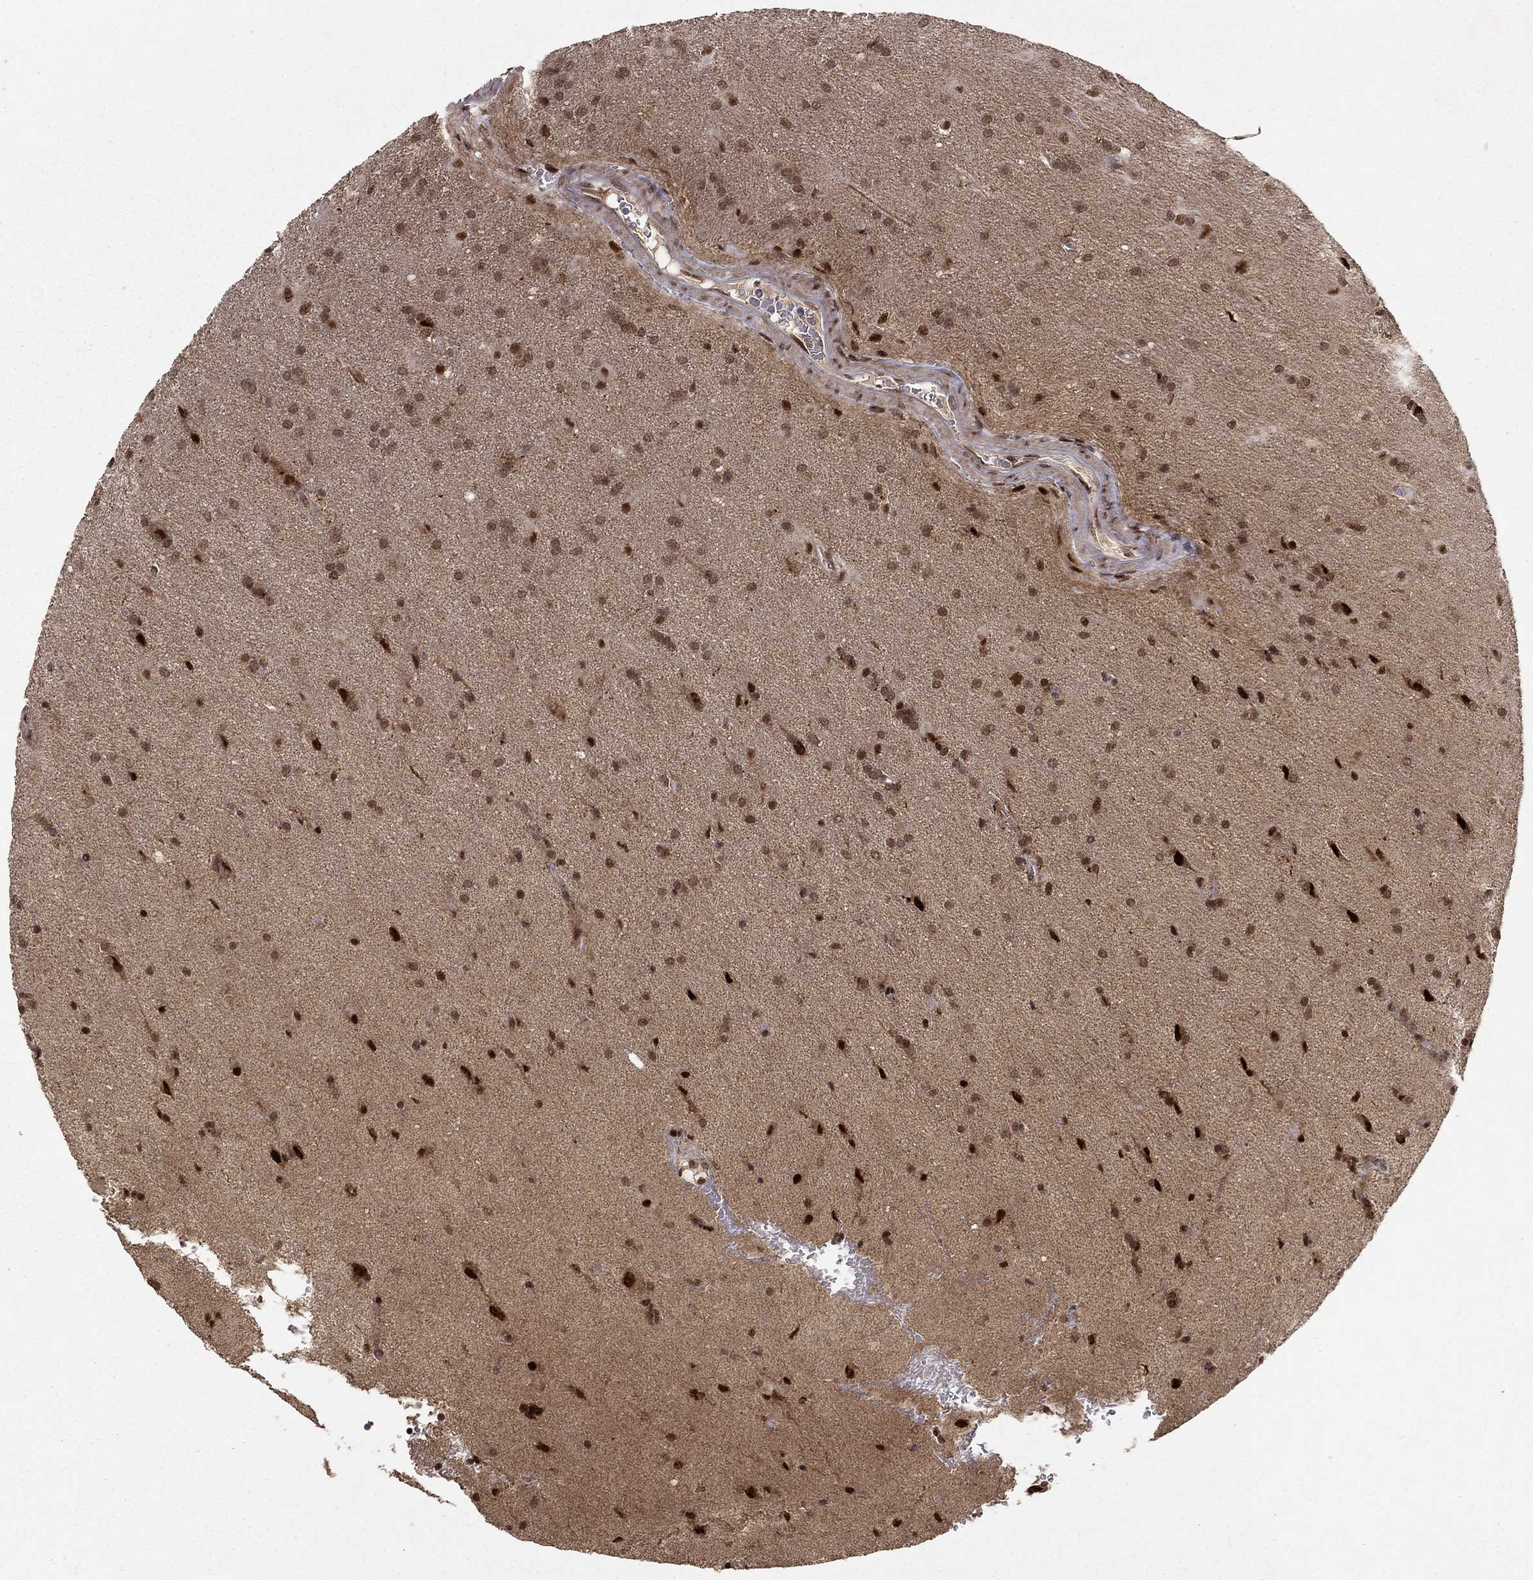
{"staining": {"intensity": "moderate", "quantity": ">75%", "location": "nuclear"}, "tissue": "glioma", "cell_type": "Tumor cells", "image_type": "cancer", "snomed": [{"axis": "morphology", "description": "Glioma, malignant, Low grade"}, {"axis": "topography", "description": "Brain"}], "caption": "IHC (DAB (3,3'-diaminobenzidine)) staining of malignant low-grade glioma exhibits moderate nuclear protein staining in approximately >75% of tumor cells. (DAB (3,3'-diaminobenzidine) = brown stain, brightfield microscopy at high magnification).", "gene": "CDCA7L", "patient": {"sex": "male", "age": 58}}